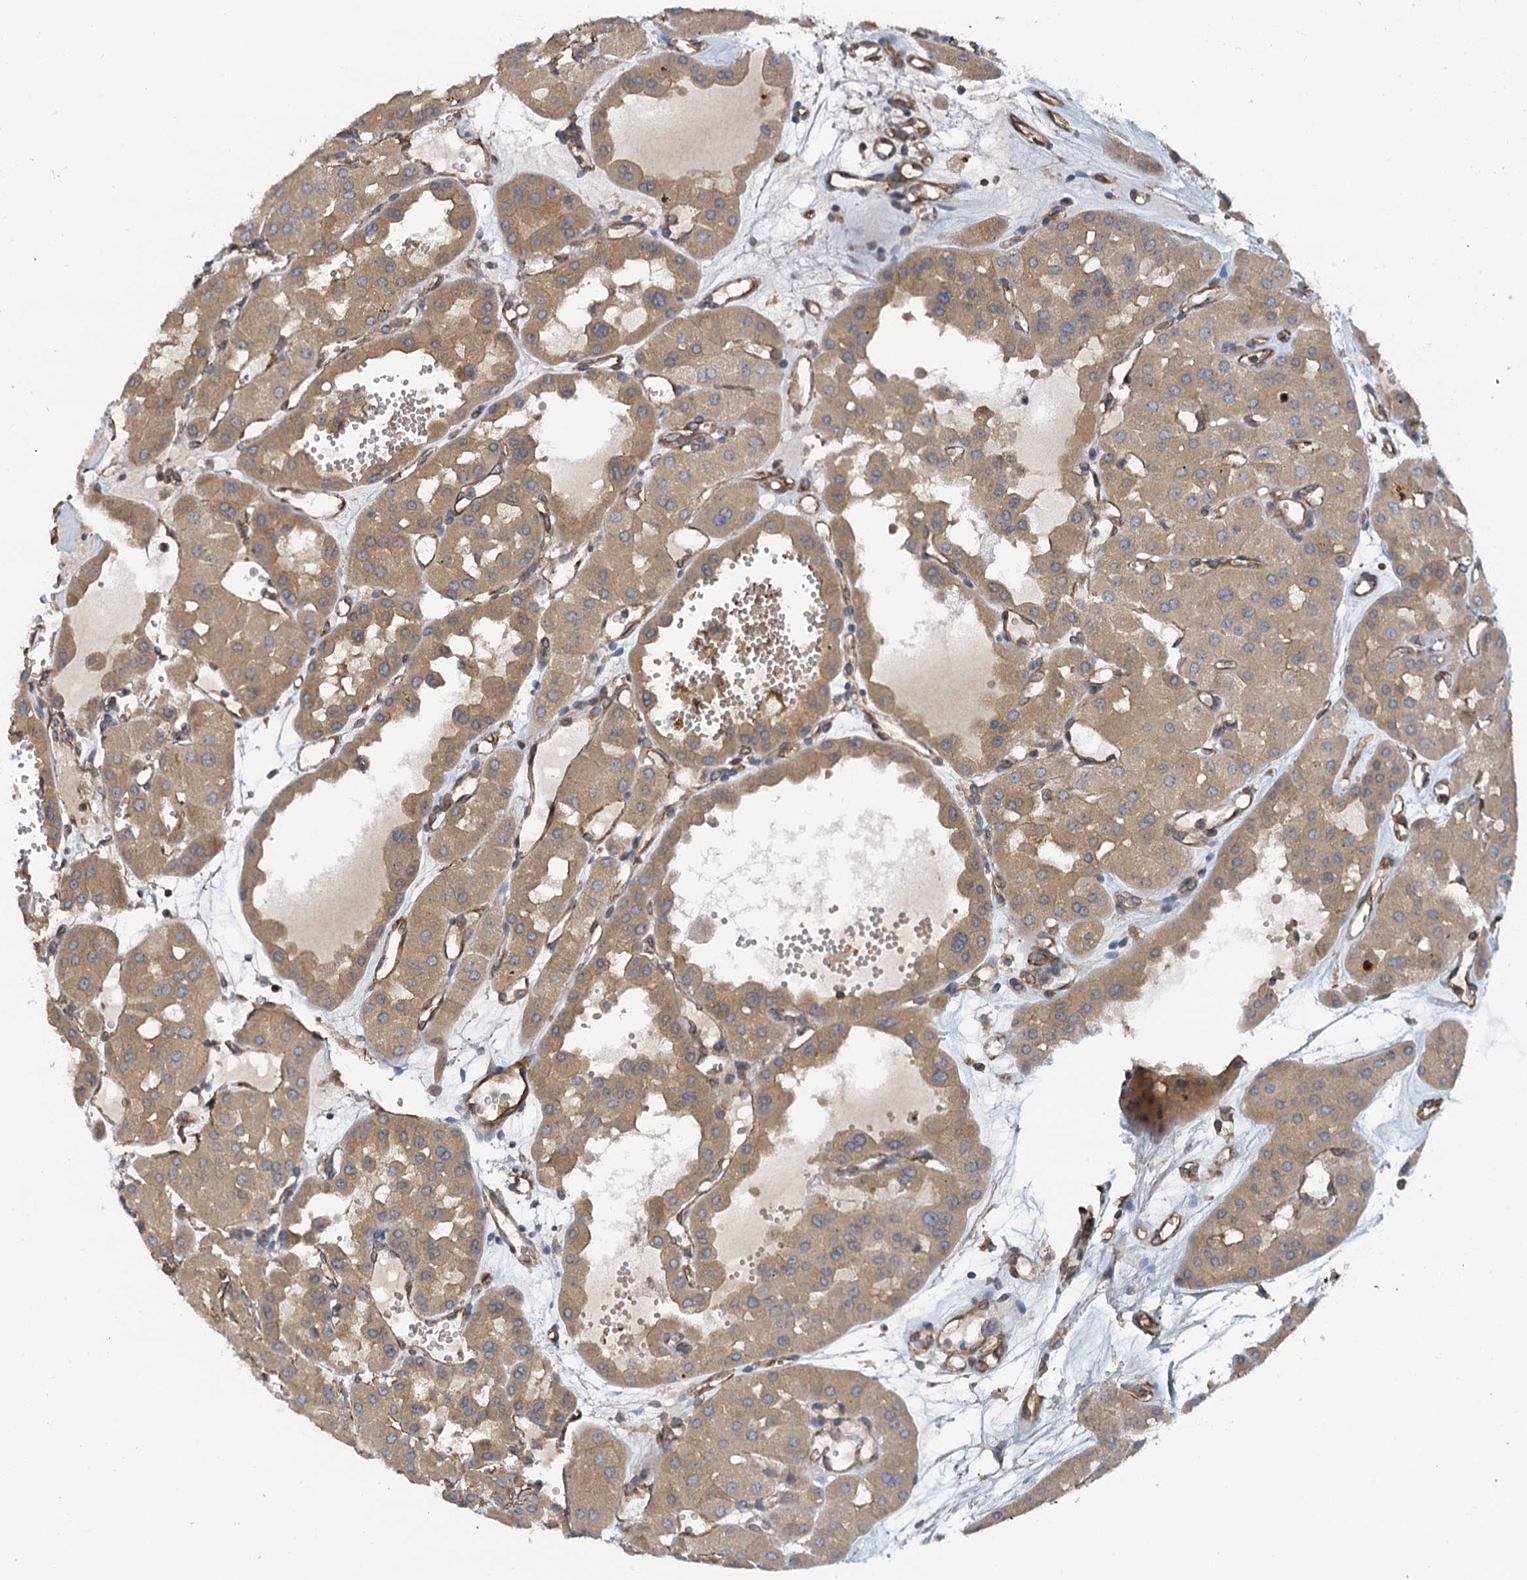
{"staining": {"intensity": "moderate", "quantity": ">75%", "location": "cytoplasmic/membranous"}, "tissue": "renal cancer", "cell_type": "Tumor cells", "image_type": "cancer", "snomed": [{"axis": "morphology", "description": "Carcinoma, NOS"}, {"axis": "topography", "description": "Kidney"}], "caption": "This is a micrograph of IHC staining of renal cancer, which shows moderate positivity in the cytoplasmic/membranous of tumor cells.", "gene": "ROGDI", "patient": {"sex": "female", "age": 75}}